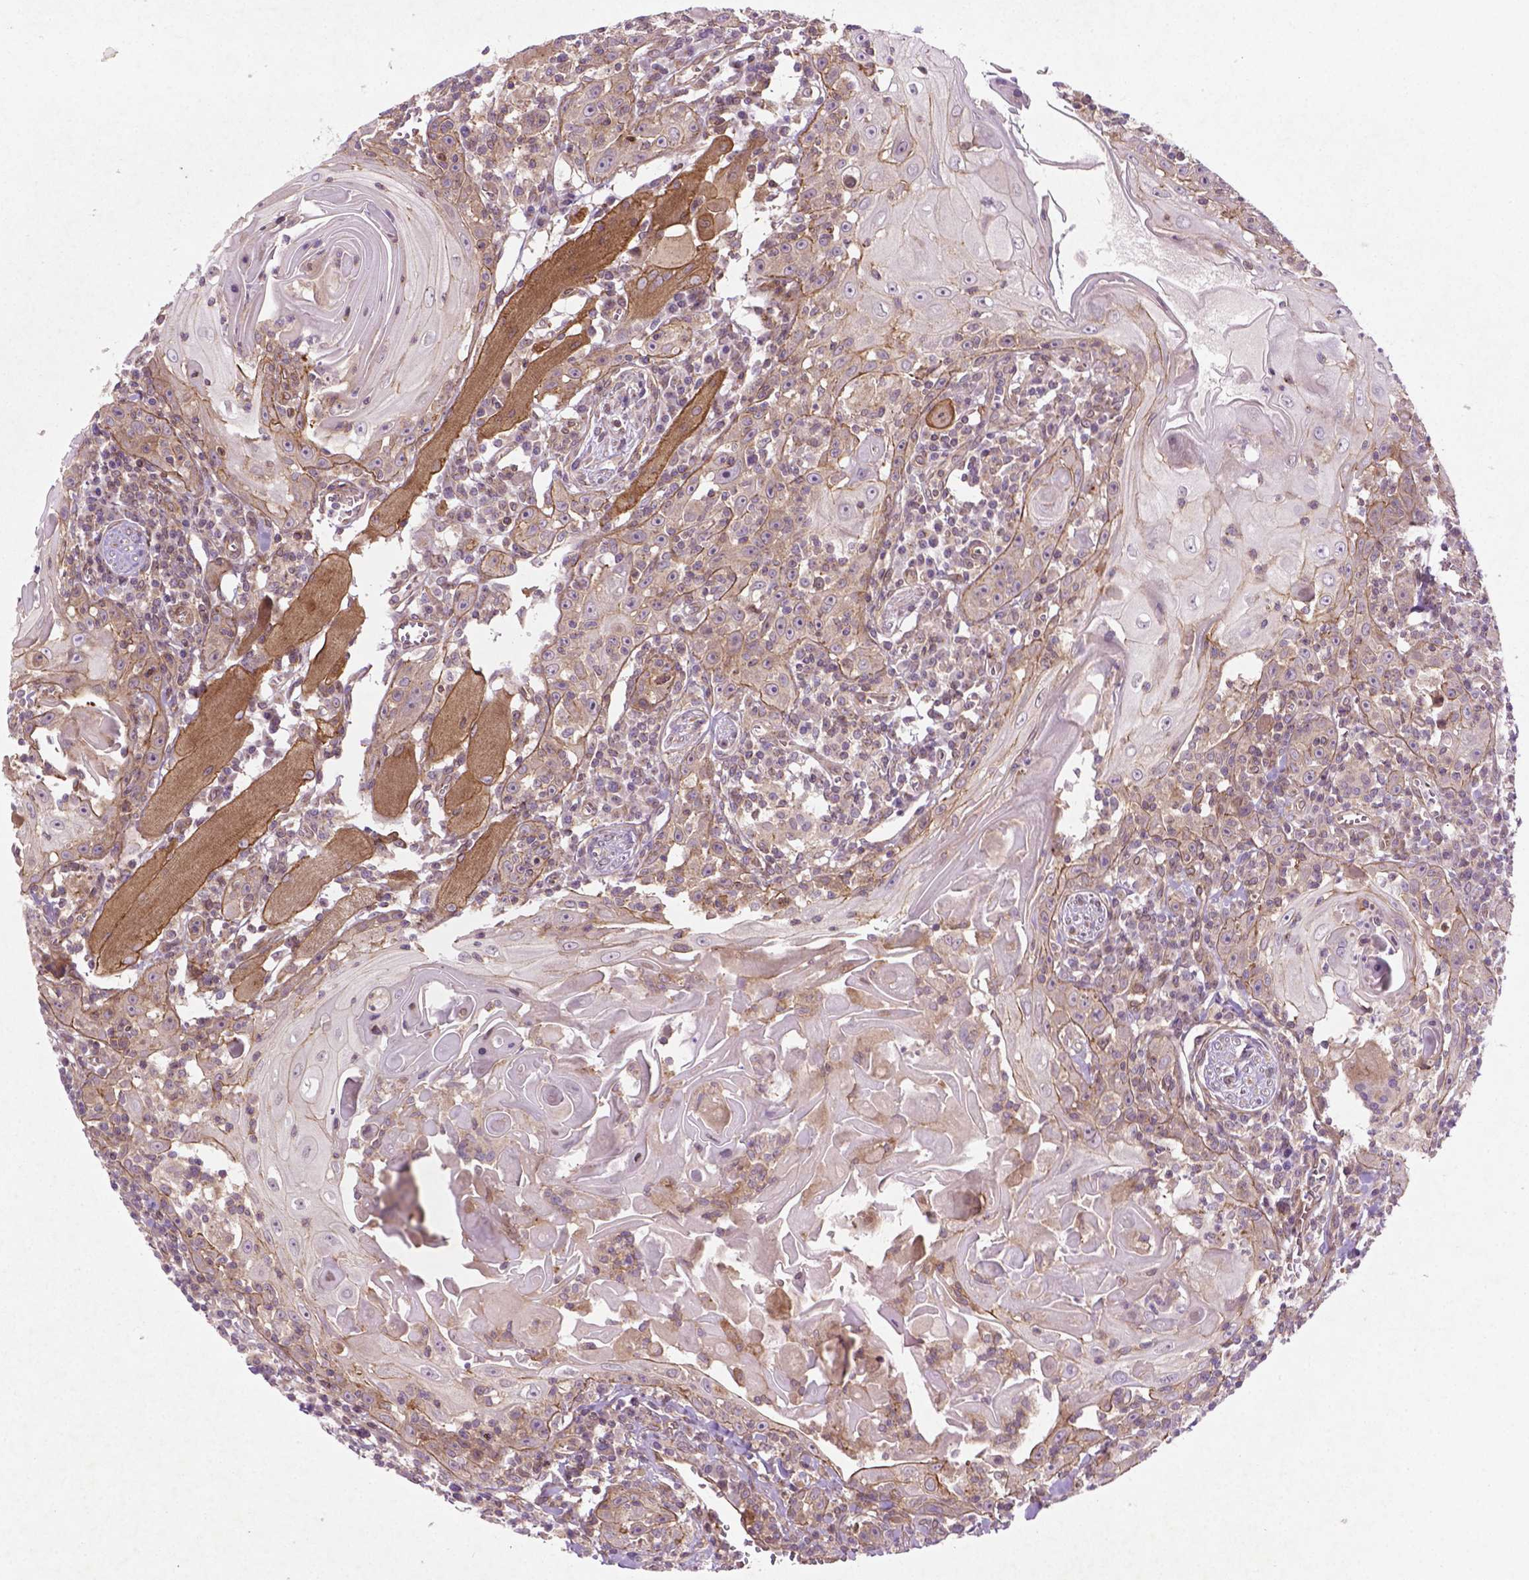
{"staining": {"intensity": "negative", "quantity": "none", "location": "none"}, "tissue": "head and neck cancer", "cell_type": "Tumor cells", "image_type": "cancer", "snomed": [{"axis": "morphology", "description": "Squamous cell carcinoma, NOS"}, {"axis": "topography", "description": "Head-Neck"}], "caption": "Squamous cell carcinoma (head and neck) was stained to show a protein in brown. There is no significant positivity in tumor cells.", "gene": "TCHP", "patient": {"sex": "male", "age": 52}}